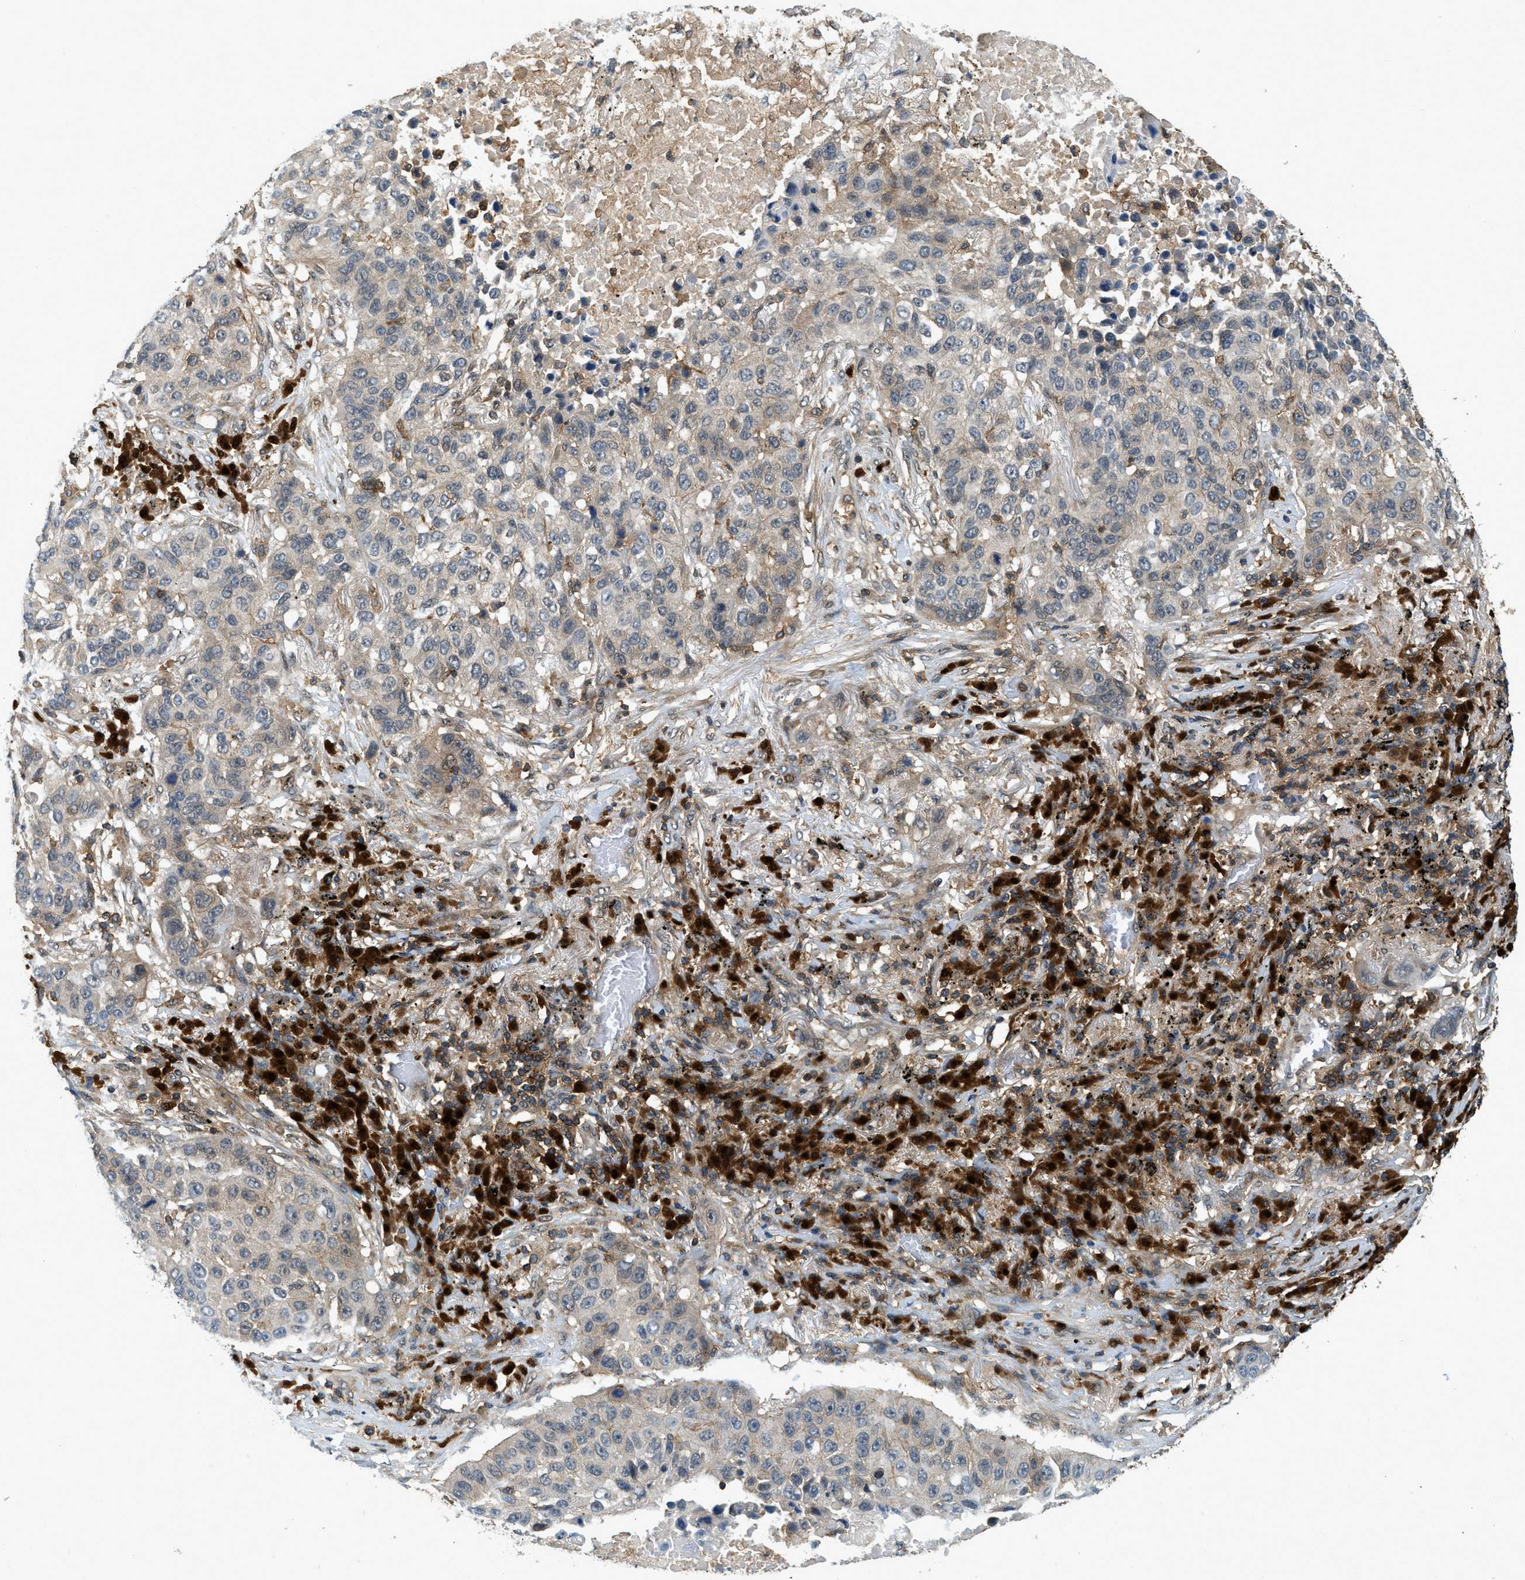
{"staining": {"intensity": "weak", "quantity": "<25%", "location": "cytoplasmic/membranous"}, "tissue": "lung cancer", "cell_type": "Tumor cells", "image_type": "cancer", "snomed": [{"axis": "morphology", "description": "Squamous cell carcinoma, NOS"}, {"axis": "topography", "description": "Lung"}], "caption": "Immunohistochemistry micrograph of neoplastic tissue: lung squamous cell carcinoma stained with DAB (3,3'-diaminobenzidine) reveals no significant protein staining in tumor cells. (Immunohistochemistry (ihc), brightfield microscopy, high magnification).", "gene": "GMPPB", "patient": {"sex": "male", "age": 57}}